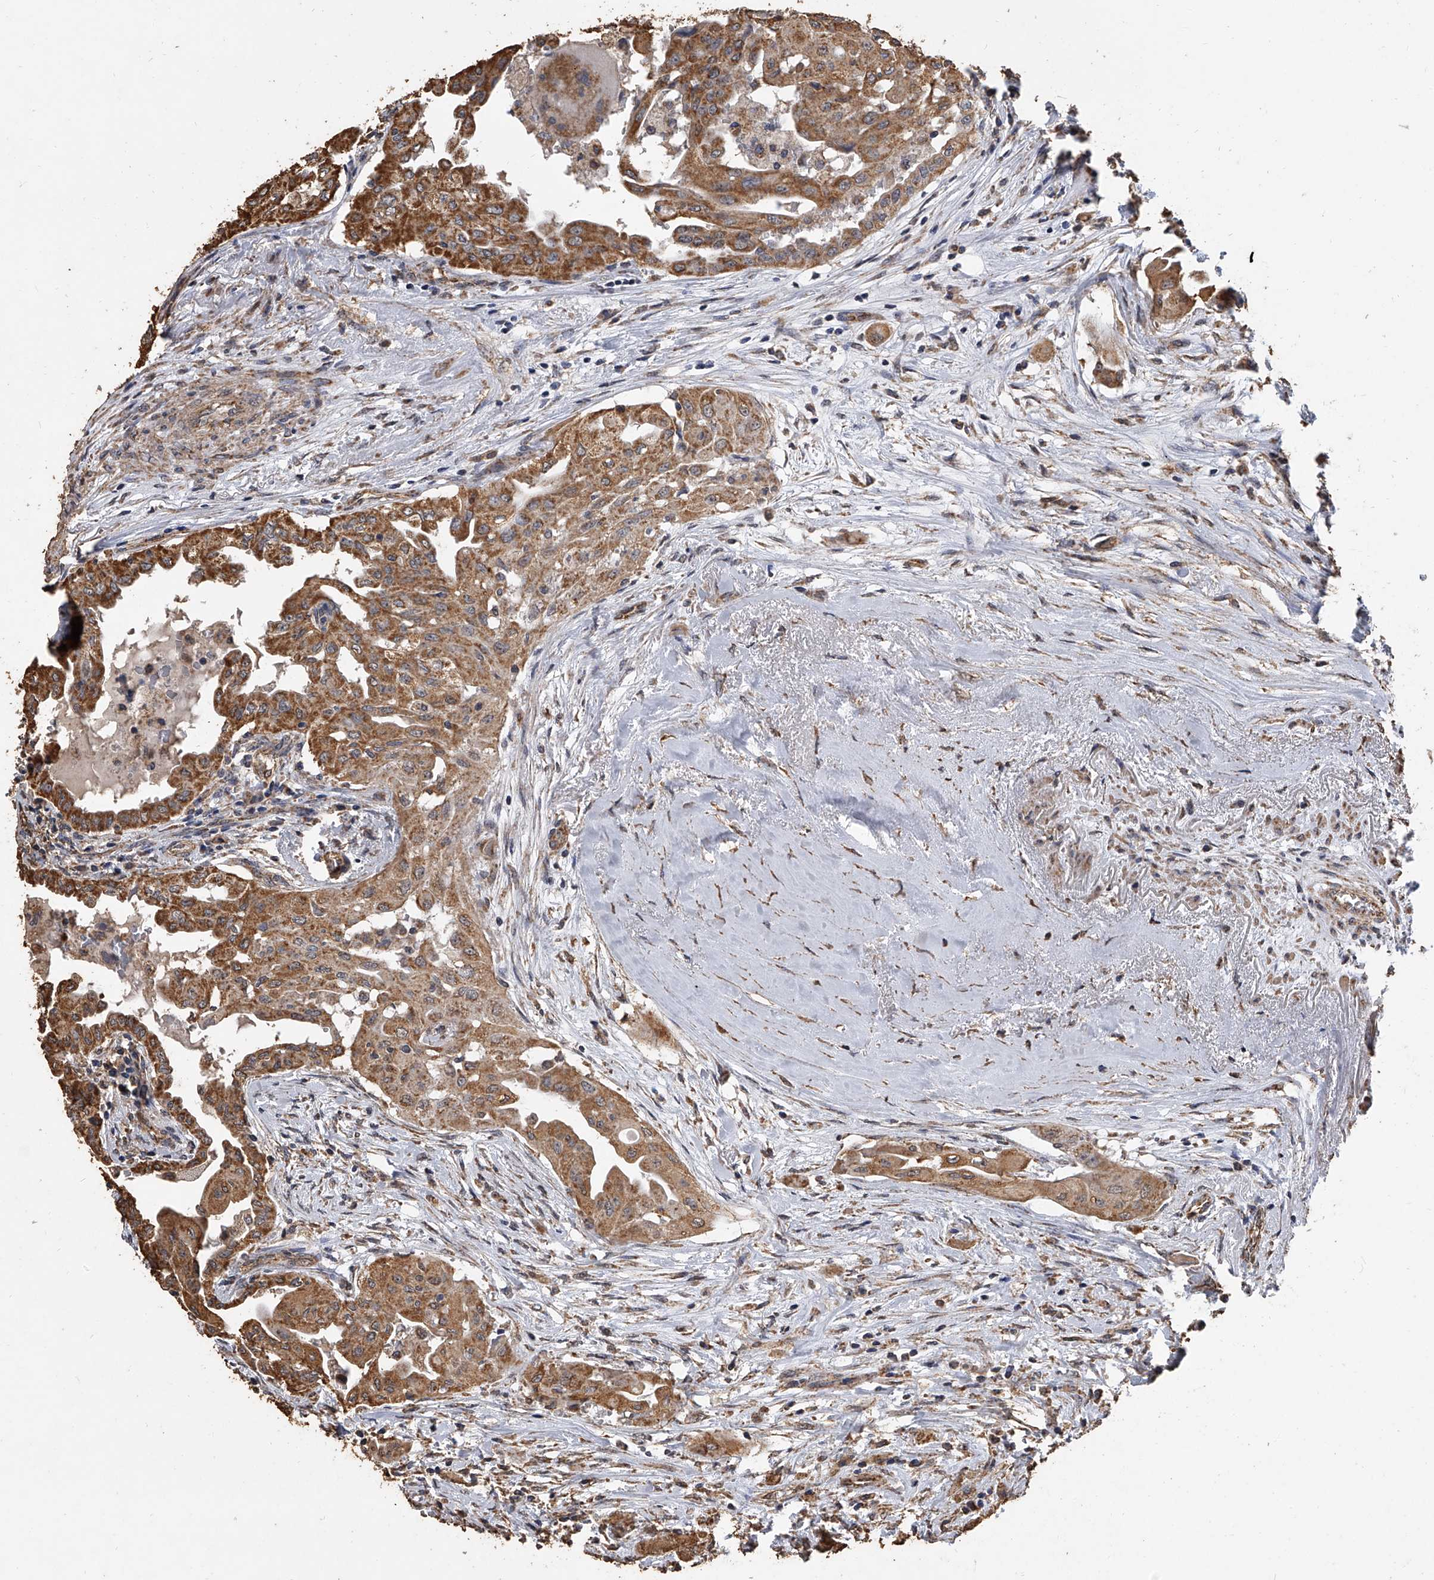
{"staining": {"intensity": "moderate", "quantity": ">75%", "location": "cytoplasmic/membranous"}, "tissue": "thyroid cancer", "cell_type": "Tumor cells", "image_type": "cancer", "snomed": [{"axis": "morphology", "description": "Papillary adenocarcinoma, NOS"}, {"axis": "topography", "description": "Thyroid gland"}], "caption": "Immunohistochemical staining of human thyroid cancer (papillary adenocarcinoma) reveals medium levels of moderate cytoplasmic/membranous protein staining in about >75% of tumor cells.", "gene": "MRPL28", "patient": {"sex": "female", "age": 59}}